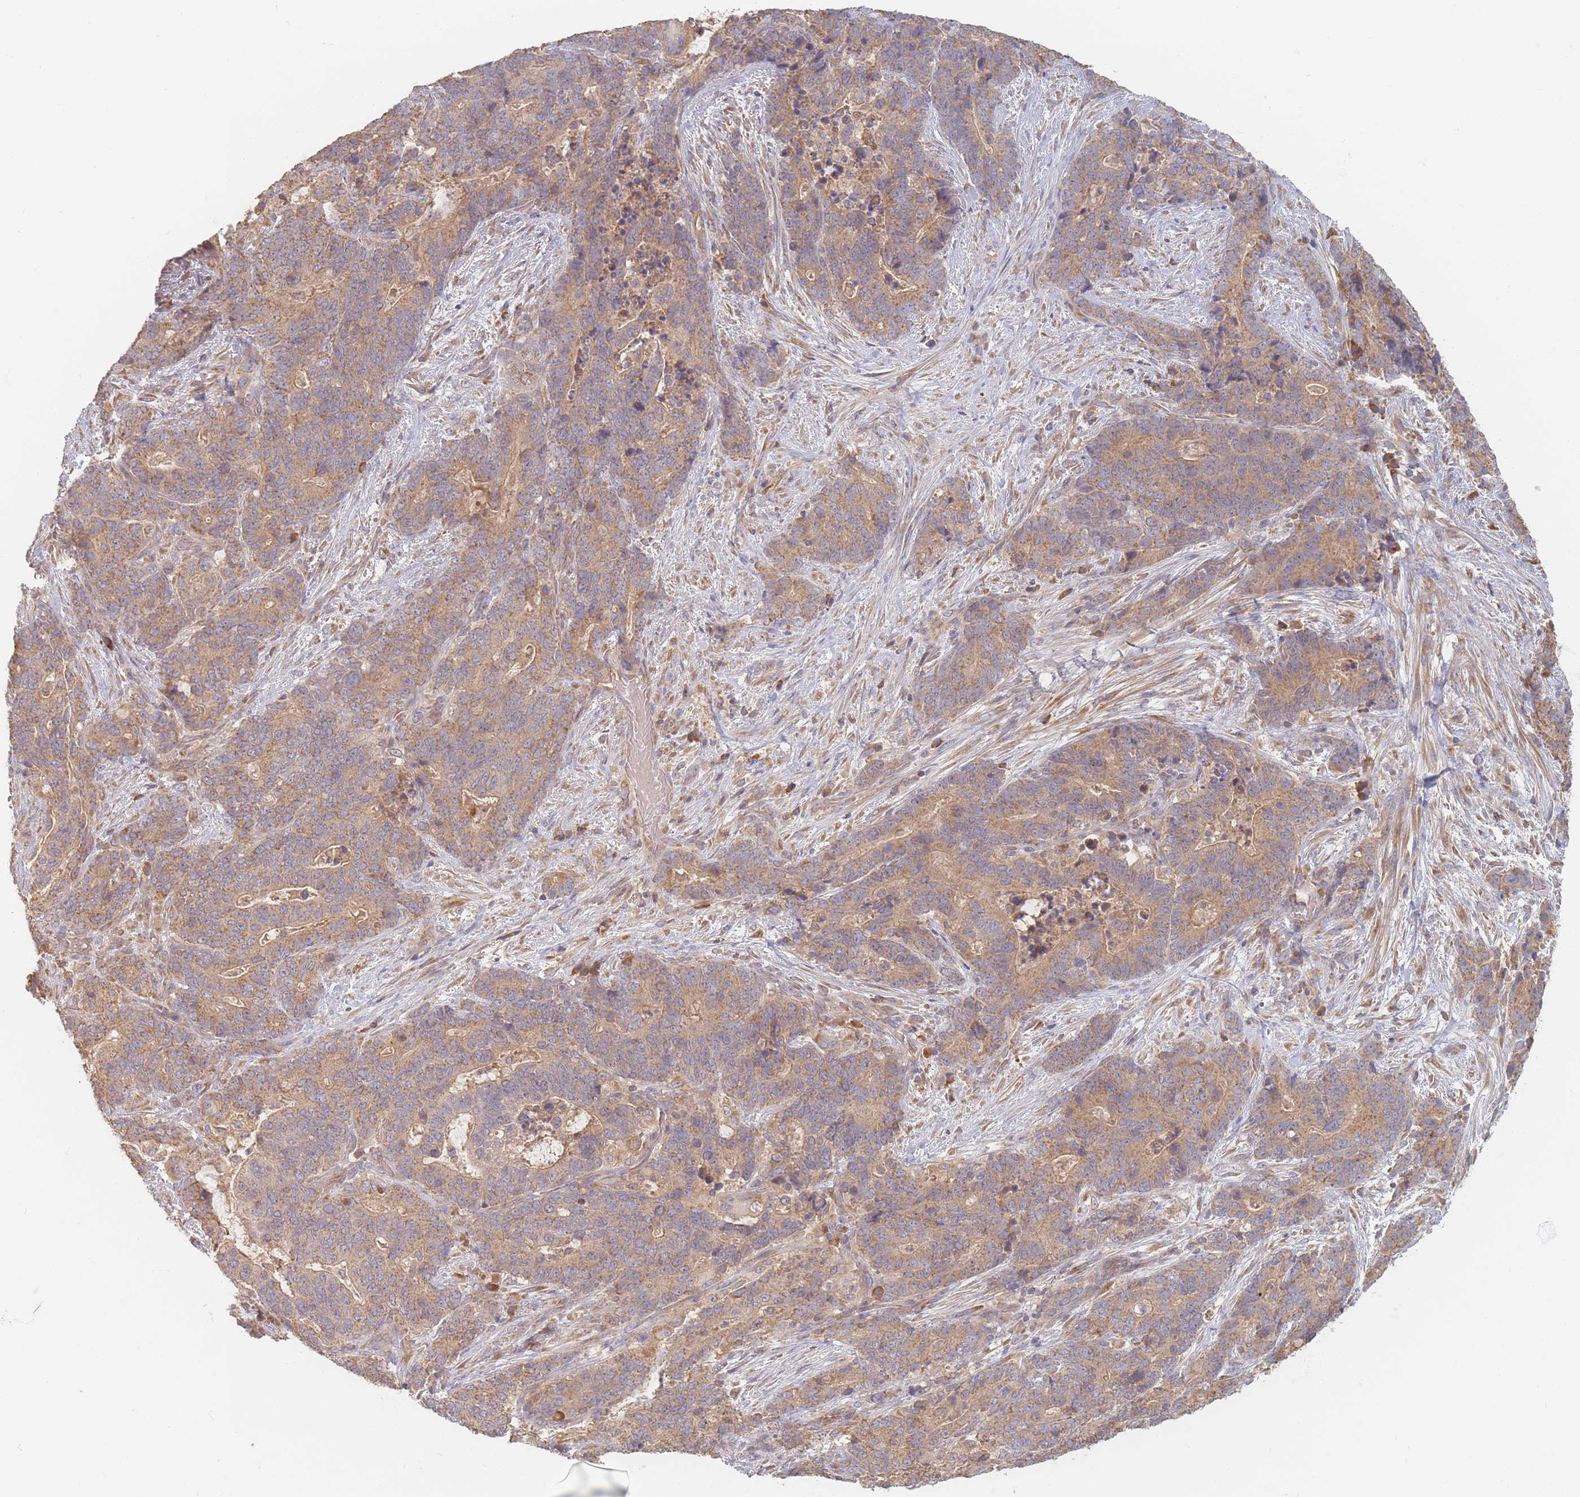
{"staining": {"intensity": "moderate", "quantity": ">75%", "location": "cytoplasmic/membranous"}, "tissue": "stomach cancer", "cell_type": "Tumor cells", "image_type": "cancer", "snomed": [{"axis": "morphology", "description": "Normal tissue, NOS"}, {"axis": "morphology", "description": "Adenocarcinoma, NOS"}, {"axis": "topography", "description": "Stomach"}], "caption": "Immunohistochemical staining of adenocarcinoma (stomach) reveals medium levels of moderate cytoplasmic/membranous expression in approximately >75% of tumor cells.", "gene": "SLC35F3", "patient": {"sex": "female", "age": 64}}